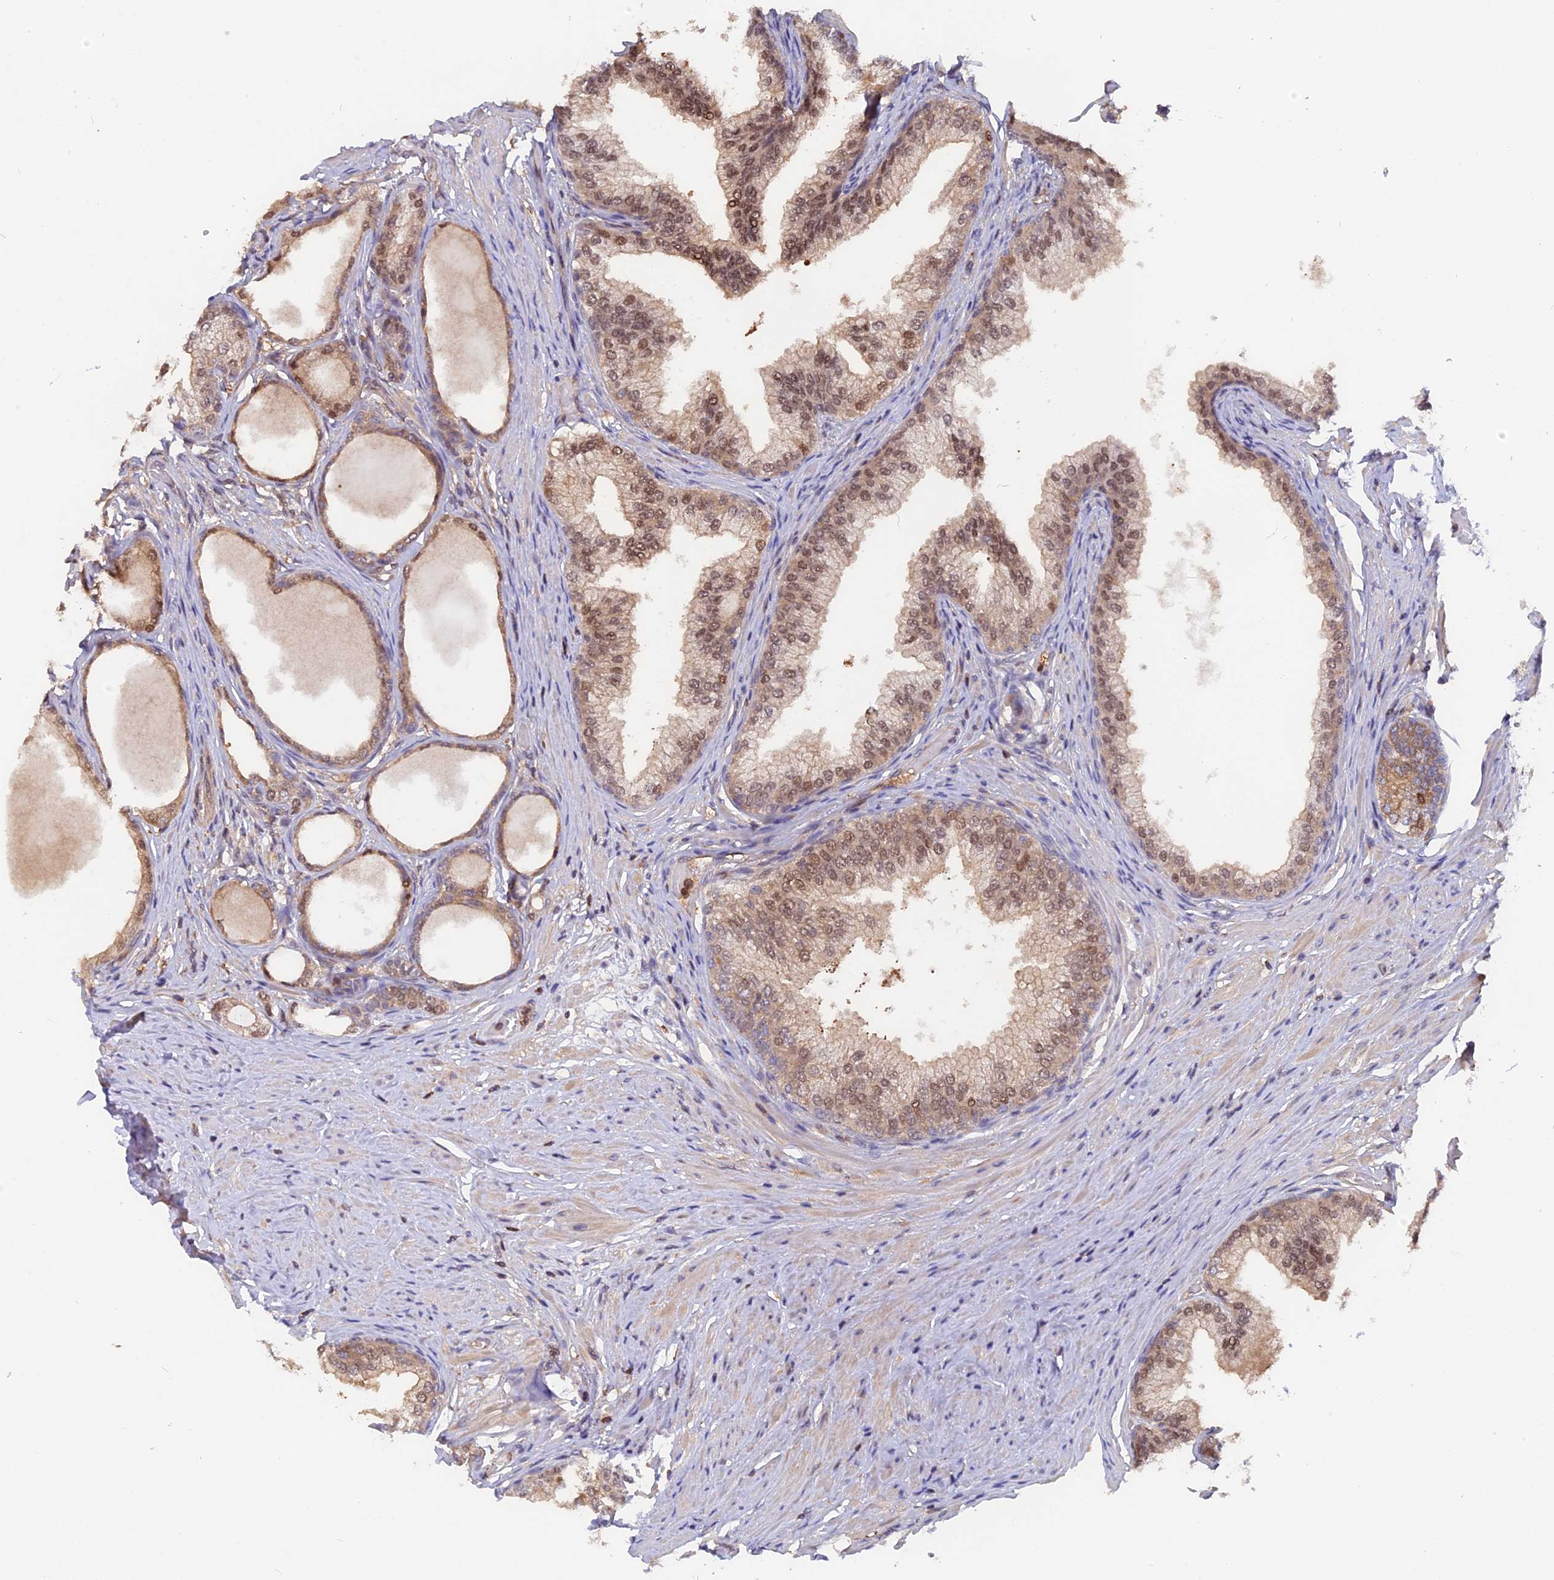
{"staining": {"intensity": "moderate", "quantity": ">75%", "location": "cytoplasmic/membranous,nuclear"}, "tissue": "prostate", "cell_type": "Glandular cells", "image_type": "normal", "snomed": [{"axis": "morphology", "description": "Normal tissue, NOS"}, {"axis": "morphology", "description": "Urothelial carcinoma, Low grade"}, {"axis": "topography", "description": "Urinary bladder"}, {"axis": "topography", "description": "Prostate"}], "caption": "Prostate stained with DAB IHC reveals medium levels of moderate cytoplasmic/membranous,nuclear positivity in about >75% of glandular cells. (brown staining indicates protein expression, while blue staining denotes nuclei).", "gene": "FAM118B", "patient": {"sex": "male", "age": 60}}